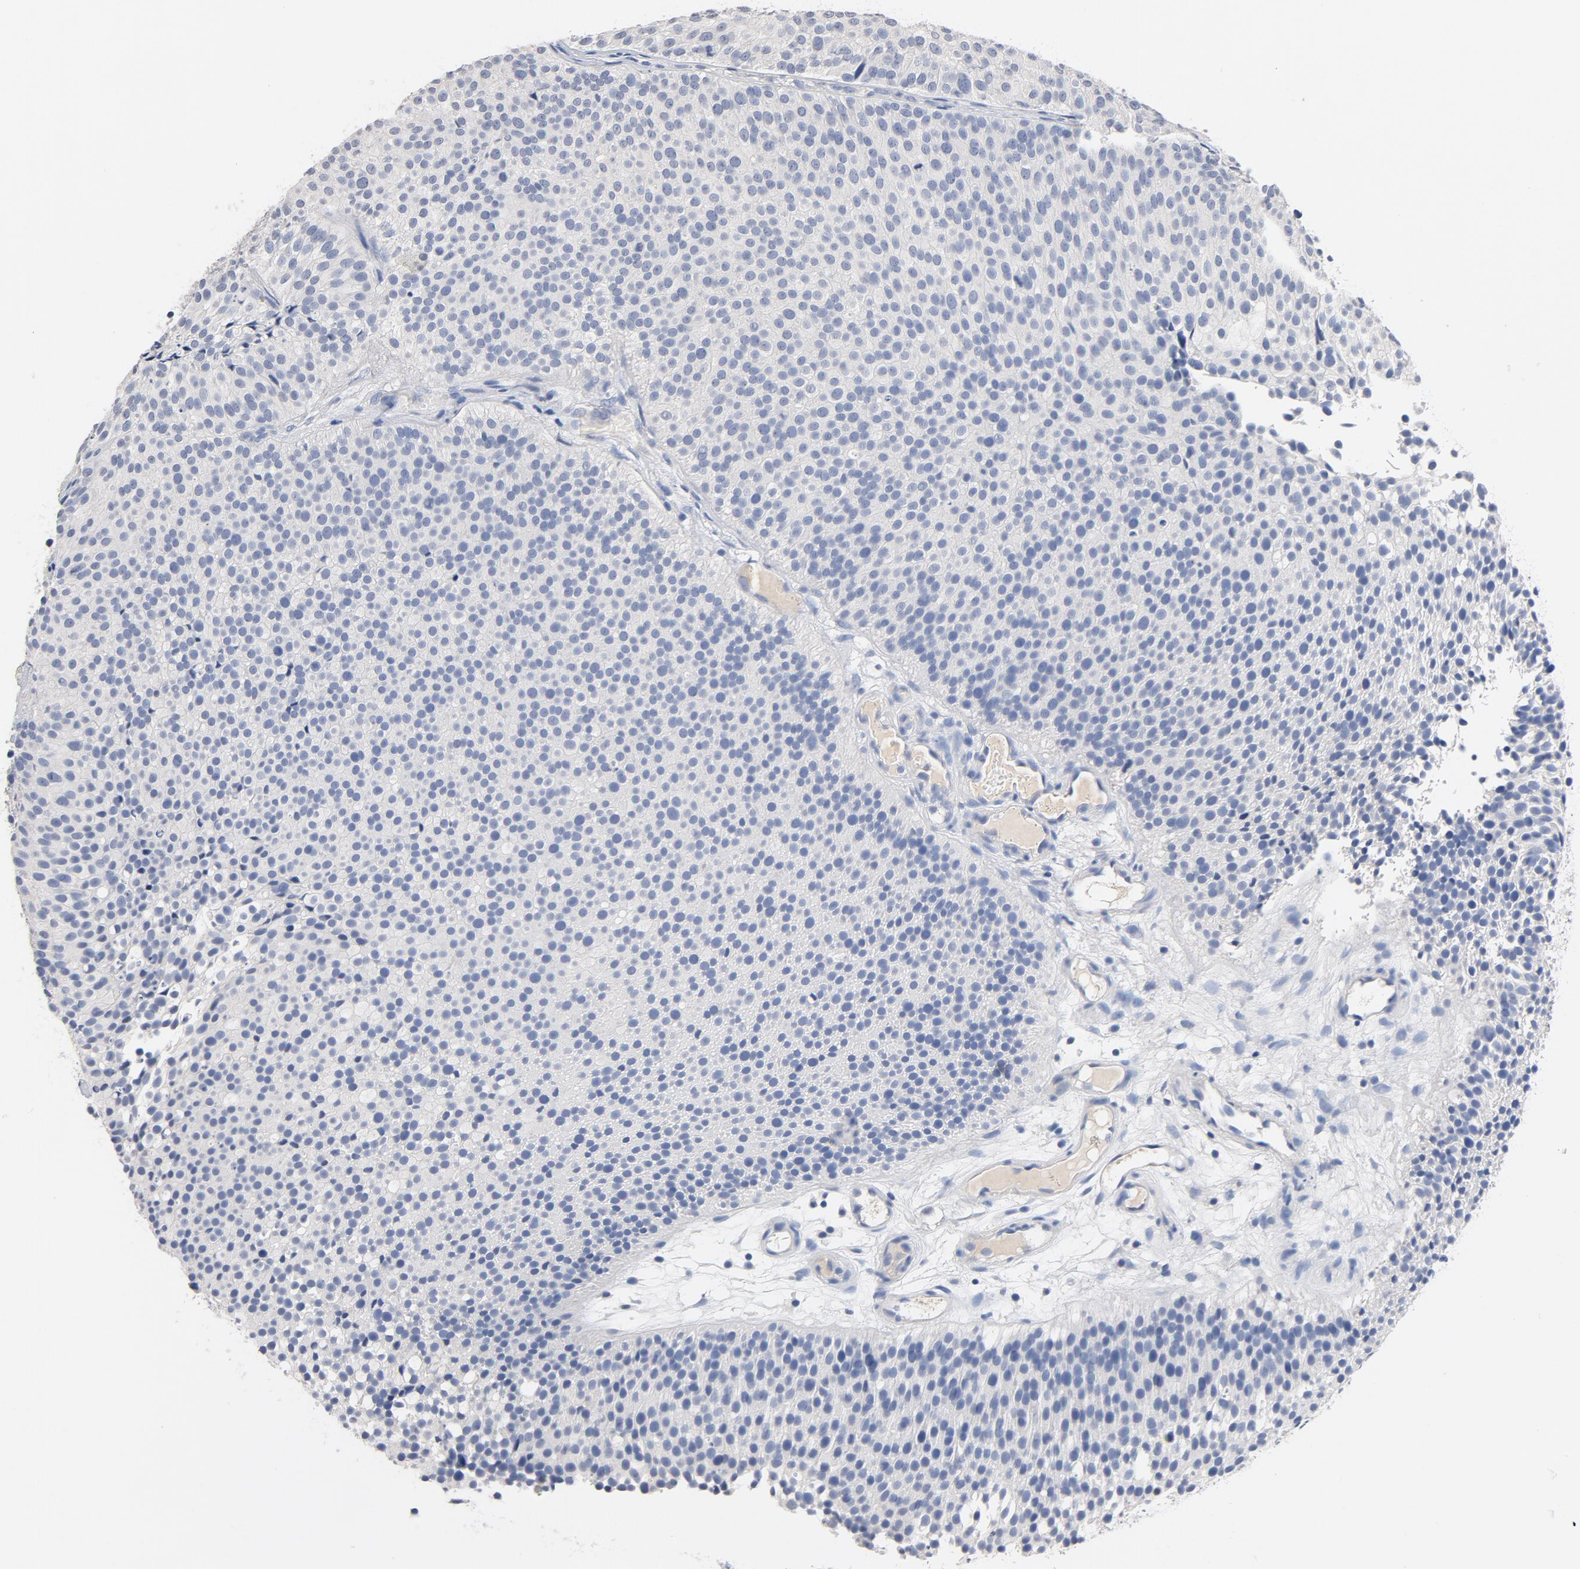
{"staining": {"intensity": "negative", "quantity": "none", "location": "none"}, "tissue": "urothelial cancer", "cell_type": "Tumor cells", "image_type": "cancer", "snomed": [{"axis": "morphology", "description": "Urothelial carcinoma, Low grade"}, {"axis": "topography", "description": "Urinary bladder"}], "caption": "Tumor cells are negative for protein expression in human urothelial cancer.", "gene": "ZCCHC13", "patient": {"sex": "male", "age": 85}}